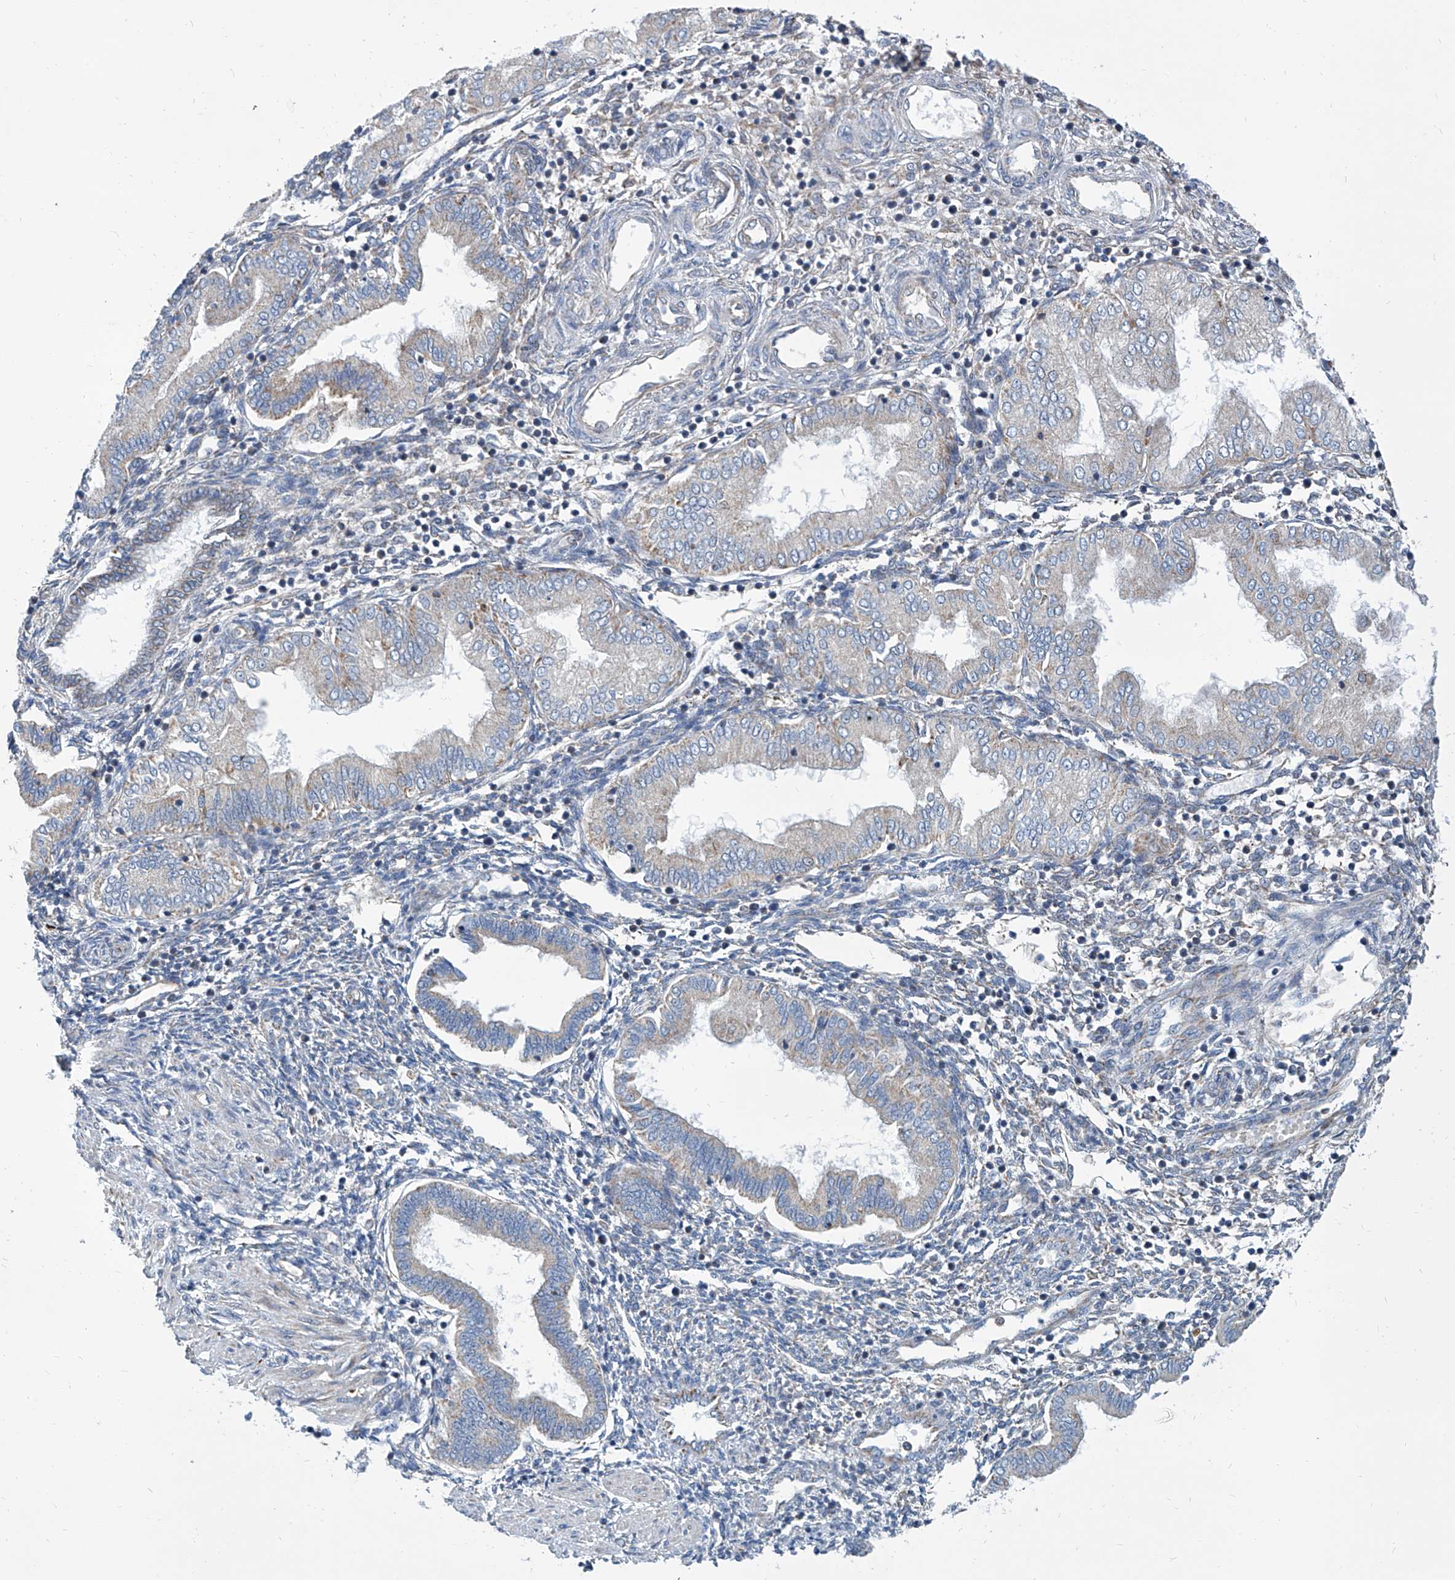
{"staining": {"intensity": "negative", "quantity": "none", "location": "none"}, "tissue": "endometrium", "cell_type": "Cells in endometrial stroma", "image_type": "normal", "snomed": [{"axis": "morphology", "description": "Normal tissue, NOS"}, {"axis": "topography", "description": "Endometrium"}], "caption": "IHC image of unremarkable endometrium: human endometrium stained with DAB (3,3'-diaminobenzidine) exhibits no significant protein staining in cells in endometrial stroma.", "gene": "USP48", "patient": {"sex": "female", "age": 53}}